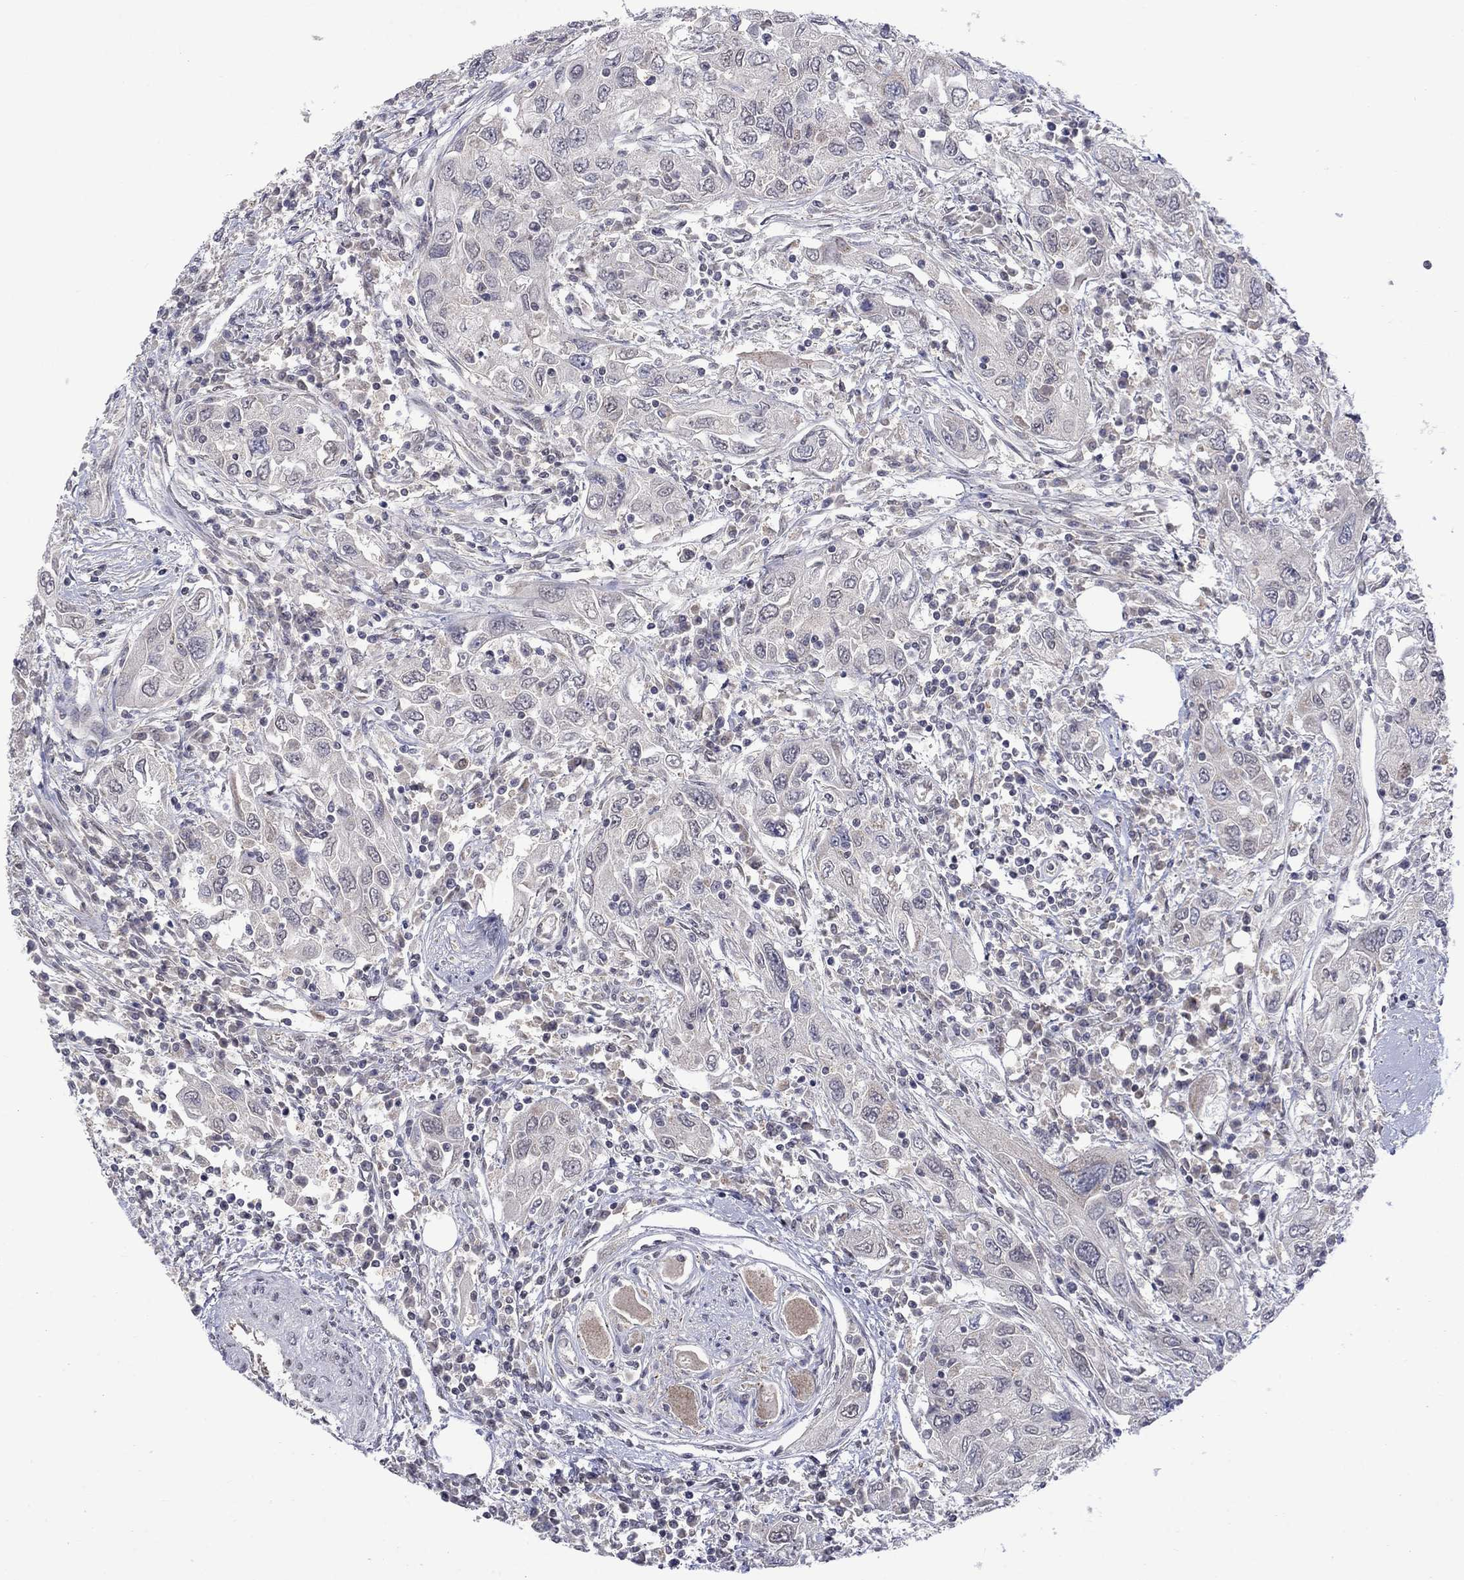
{"staining": {"intensity": "negative", "quantity": "none", "location": "none"}, "tissue": "urothelial cancer", "cell_type": "Tumor cells", "image_type": "cancer", "snomed": [{"axis": "morphology", "description": "Urothelial carcinoma, High grade"}, {"axis": "topography", "description": "Urinary bladder"}], "caption": "Protein analysis of high-grade urothelial carcinoma exhibits no significant staining in tumor cells.", "gene": "KCNJ16", "patient": {"sex": "male", "age": 76}}